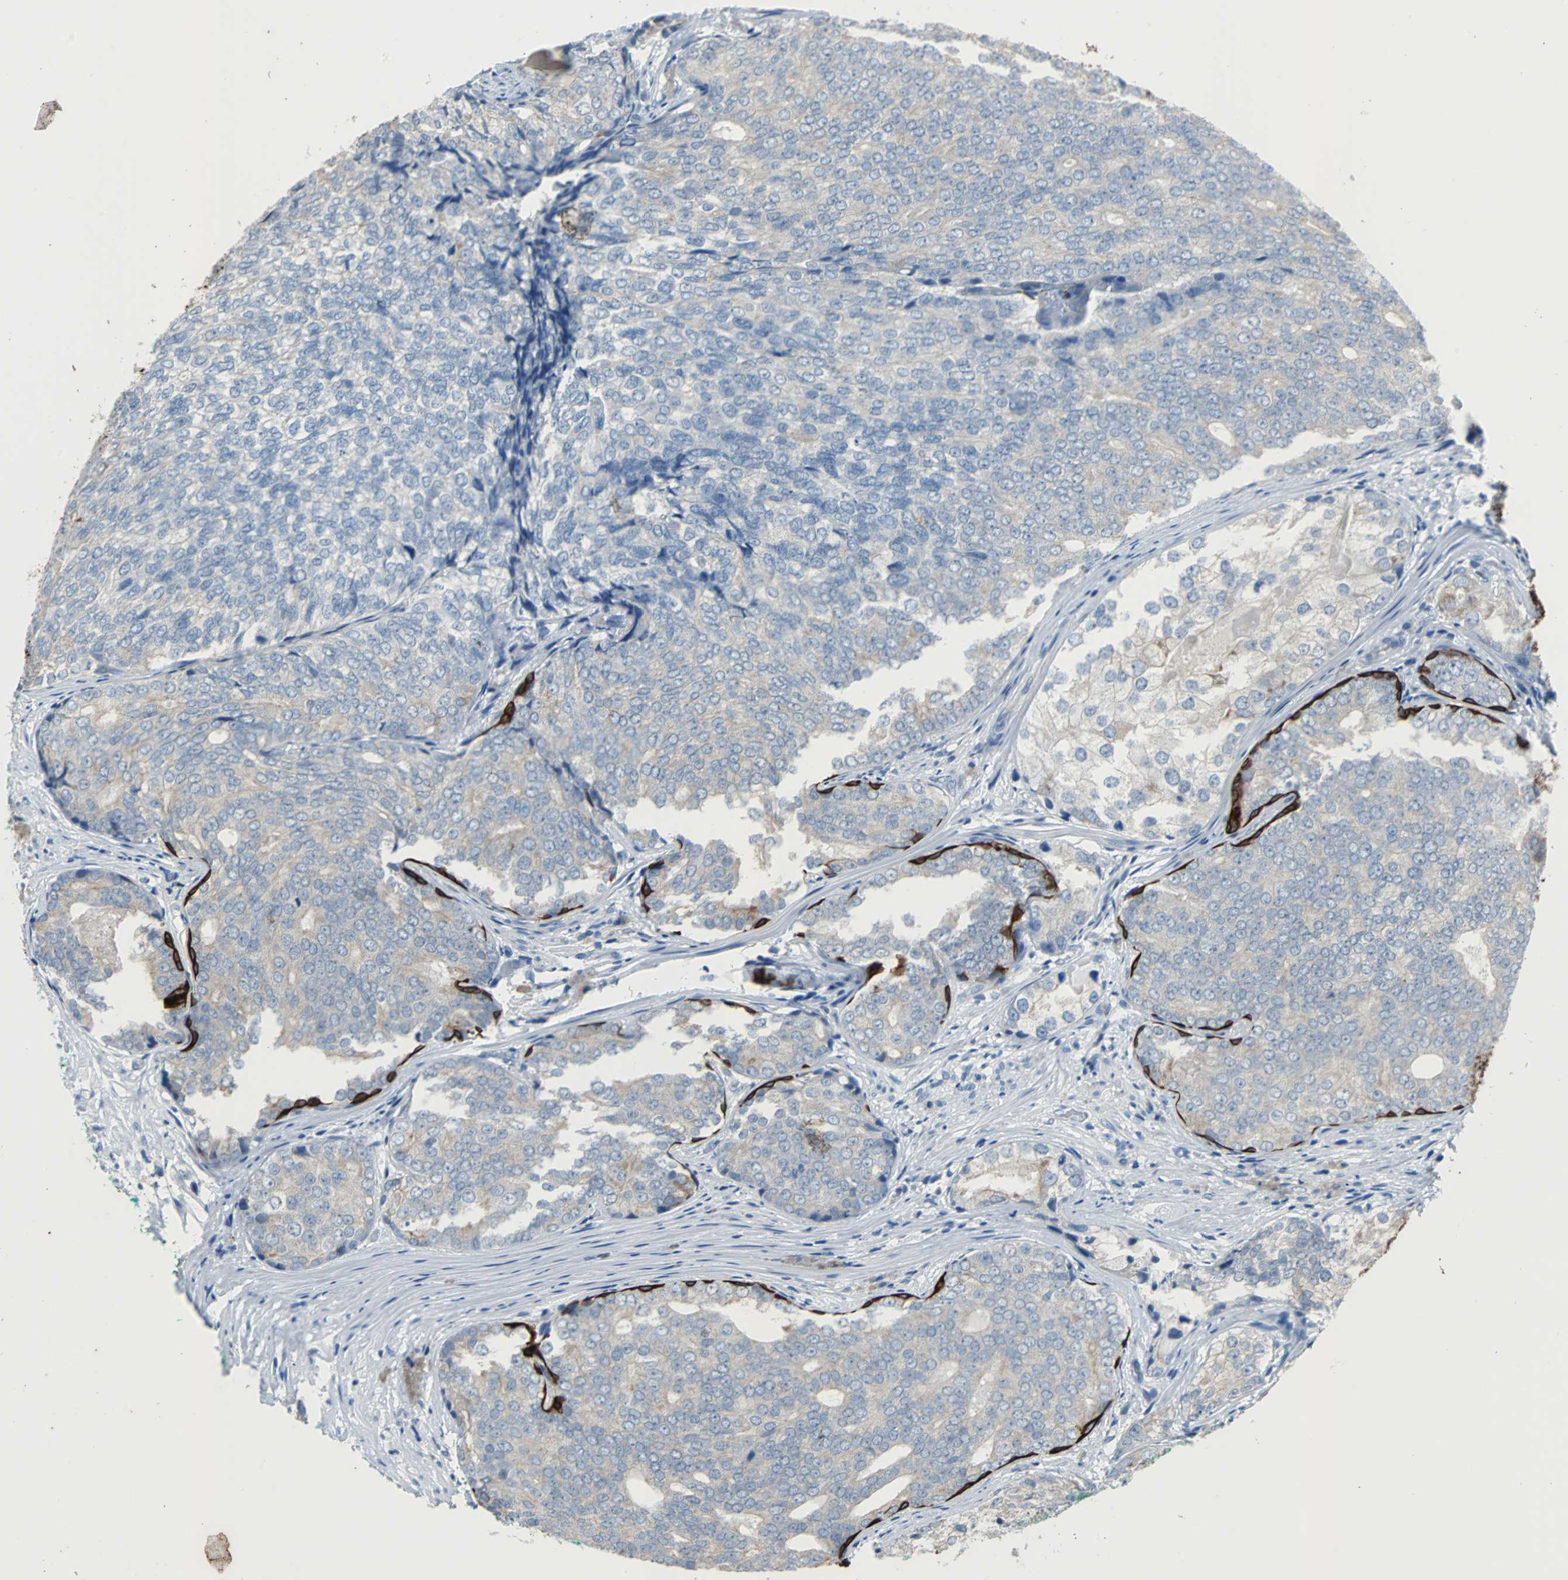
{"staining": {"intensity": "weak", "quantity": ">75%", "location": "cytoplasmic/membranous"}, "tissue": "prostate cancer", "cell_type": "Tumor cells", "image_type": "cancer", "snomed": [{"axis": "morphology", "description": "Adenocarcinoma, High grade"}, {"axis": "topography", "description": "Prostate"}], "caption": "Adenocarcinoma (high-grade) (prostate) stained with IHC shows weak cytoplasmic/membranous positivity in approximately >75% of tumor cells. (Stains: DAB in brown, nuclei in blue, Microscopy: brightfield microscopy at high magnification).", "gene": "KRT7", "patient": {"sex": "male", "age": 66}}